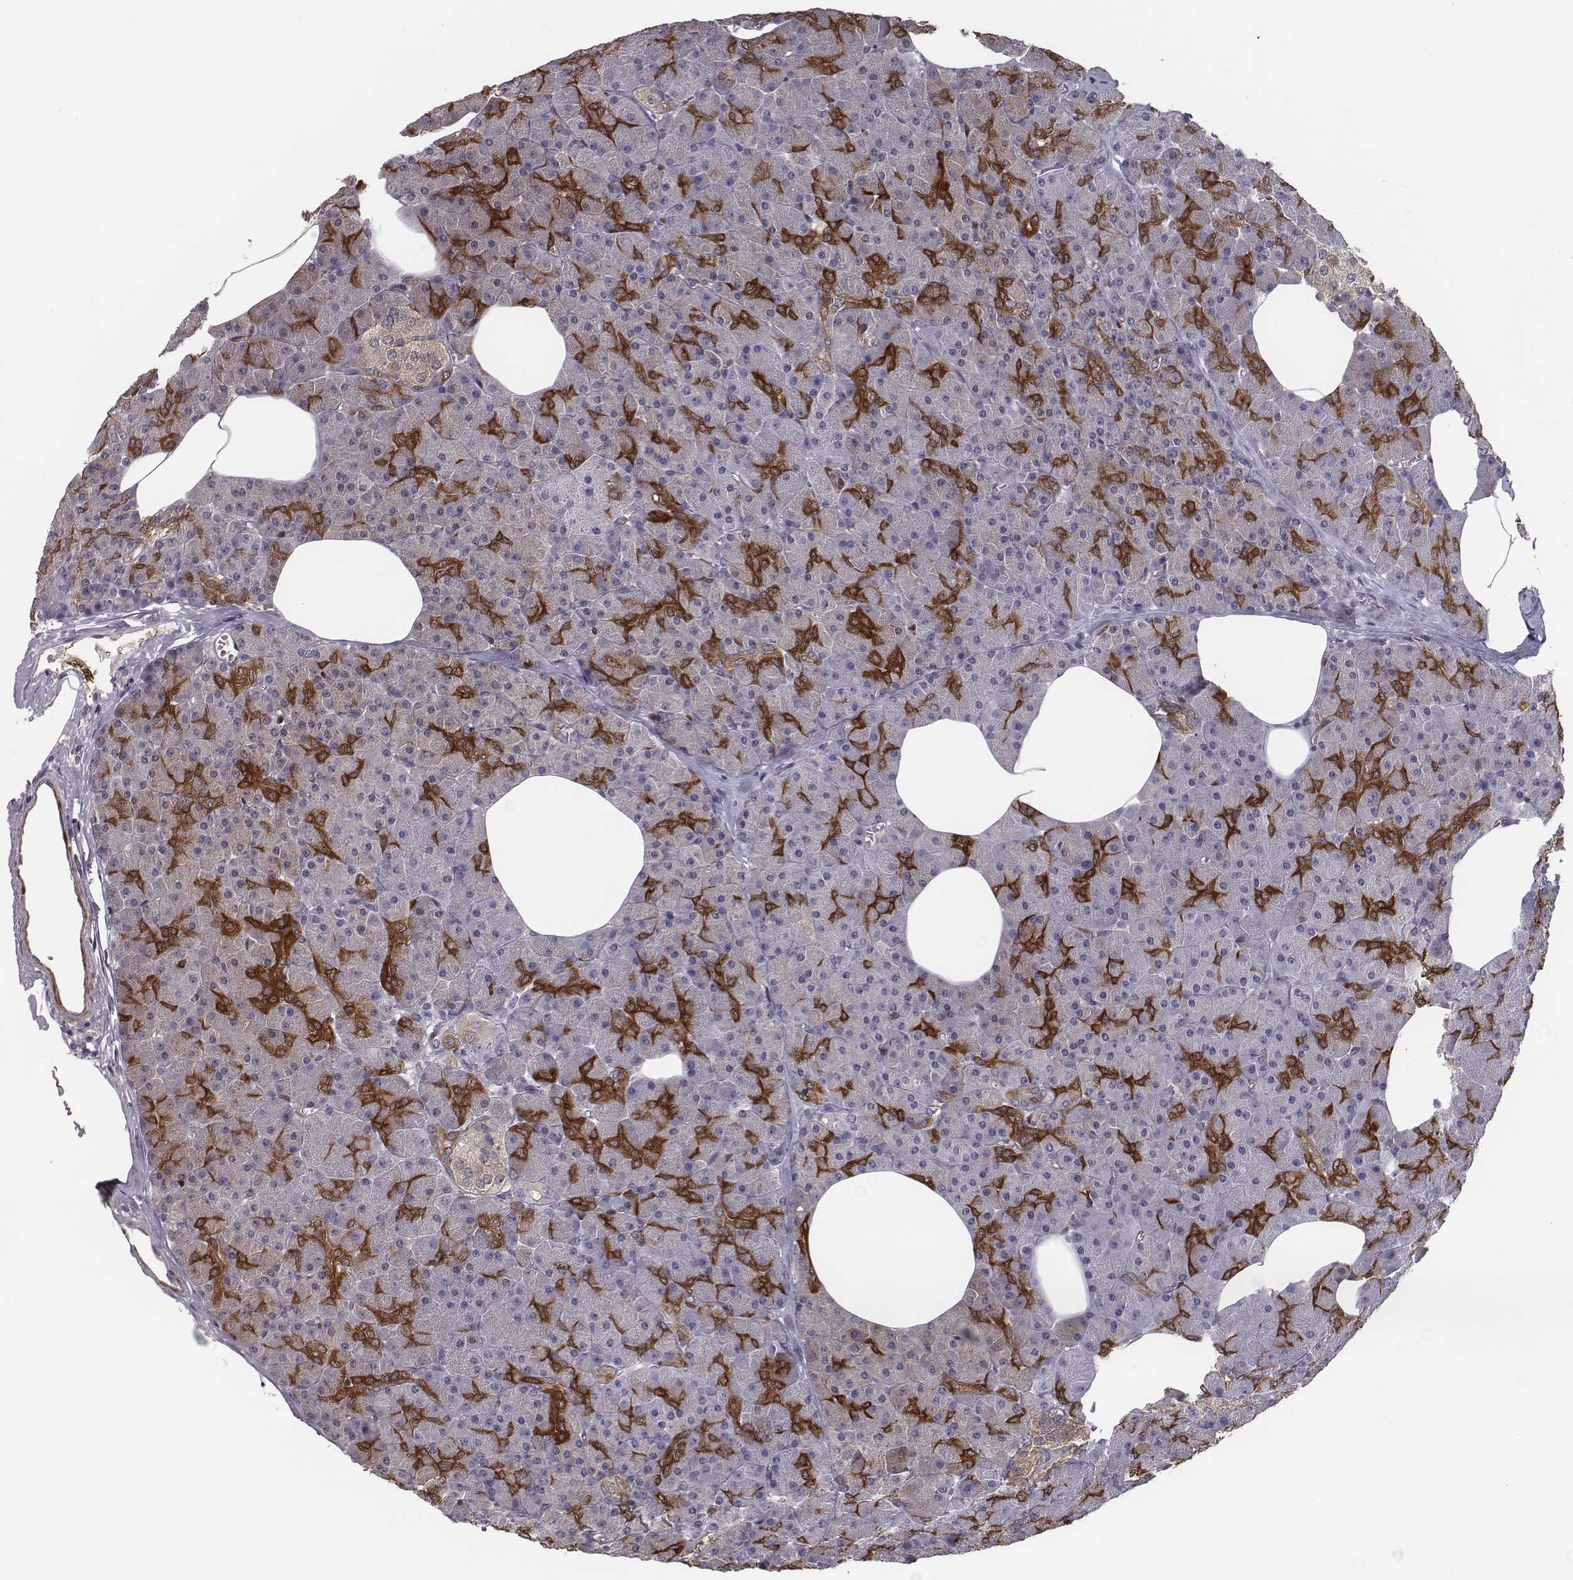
{"staining": {"intensity": "strong", "quantity": "<25%", "location": "cytoplasmic/membranous"}, "tissue": "pancreas", "cell_type": "Exocrine glandular cells", "image_type": "normal", "snomed": [{"axis": "morphology", "description": "Normal tissue, NOS"}, {"axis": "topography", "description": "Pancreas"}], "caption": "Immunohistochemistry of unremarkable human pancreas shows medium levels of strong cytoplasmic/membranous expression in approximately <25% of exocrine glandular cells. (brown staining indicates protein expression, while blue staining denotes nuclei).", "gene": "ISYNA1", "patient": {"sex": "female", "age": 45}}